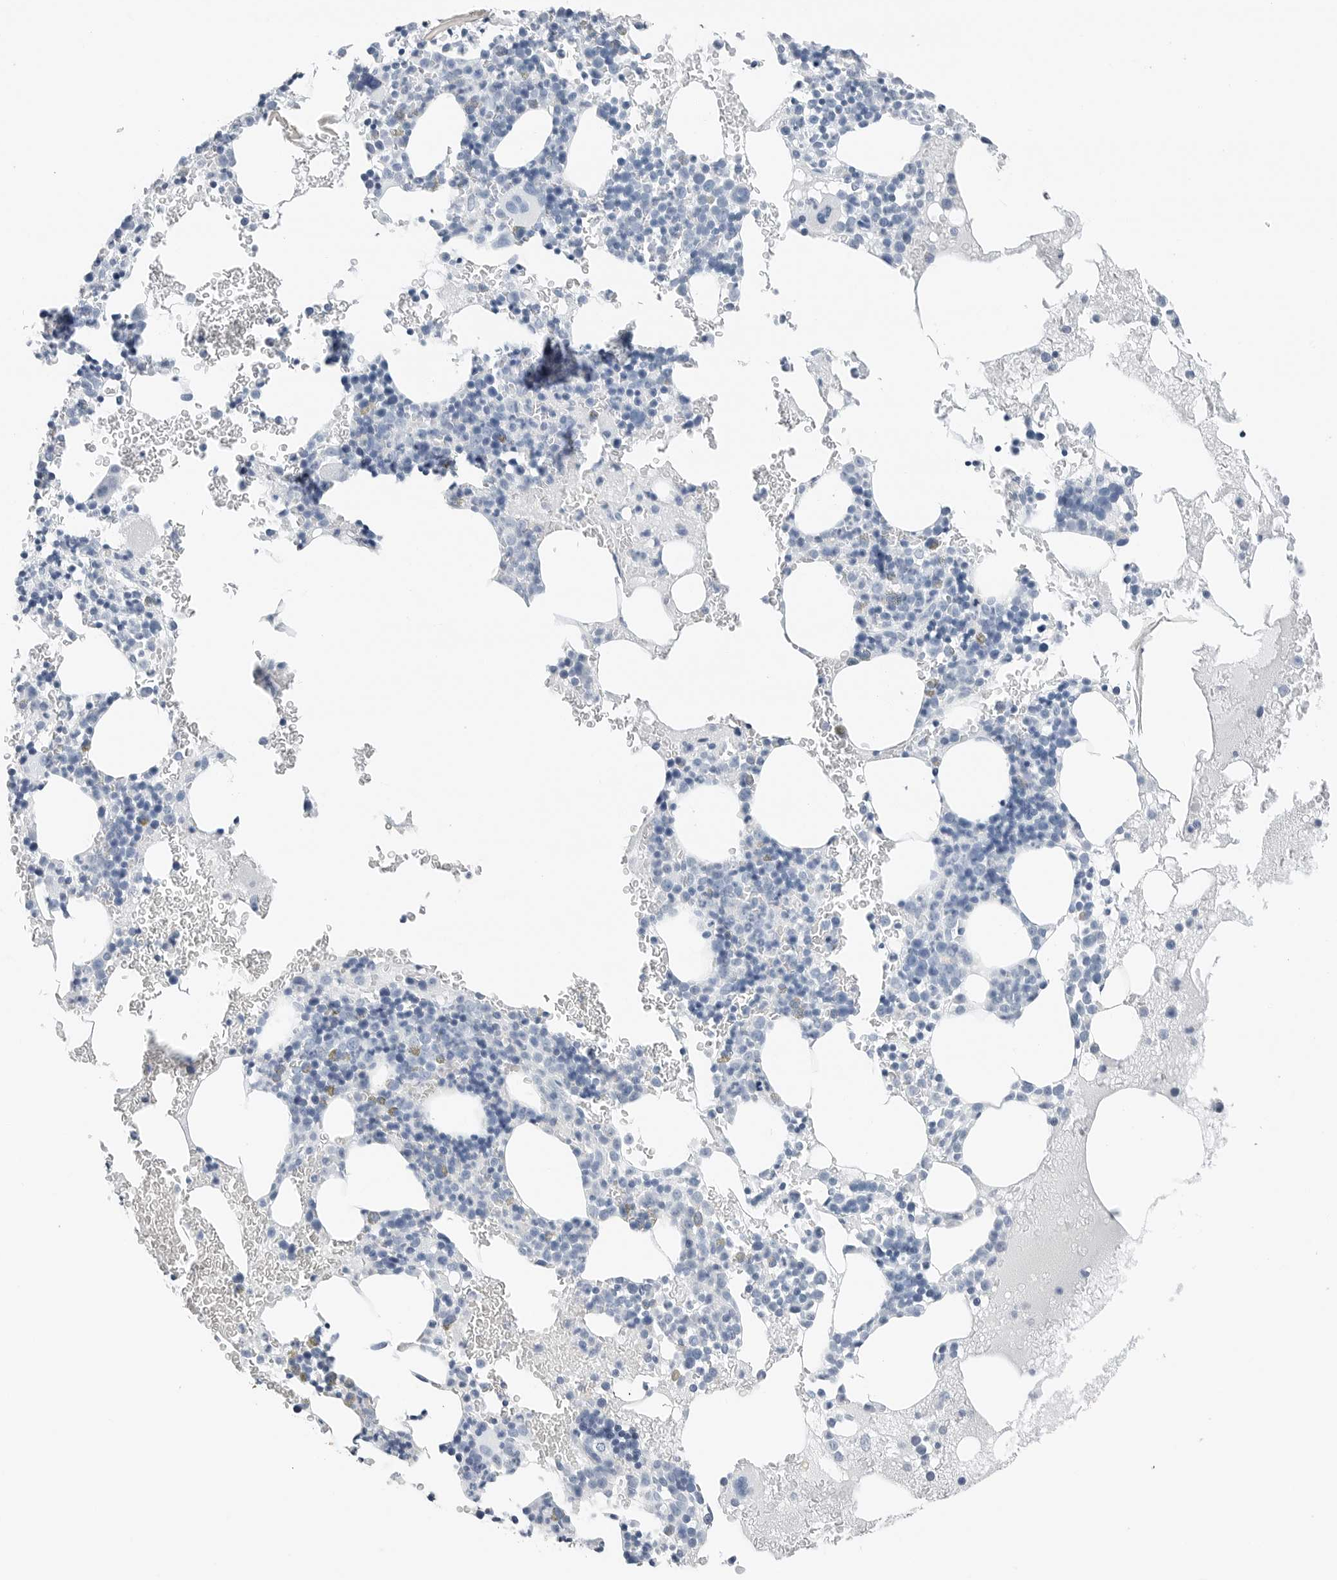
{"staining": {"intensity": "negative", "quantity": "none", "location": "none"}, "tissue": "bone marrow", "cell_type": "Hematopoietic cells", "image_type": "normal", "snomed": [{"axis": "morphology", "description": "Normal tissue, NOS"}, {"axis": "topography", "description": "Bone marrow"}], "caption": "Immunohistochemistry photomicrograph of normal bone marrow: human bone marrow stained with DAB displays no significant protein staining in hematopoietic cells. Nuclei are stained in blue.", "gene": "SLPI", "patient": {"sex": "male", "age": 73}}